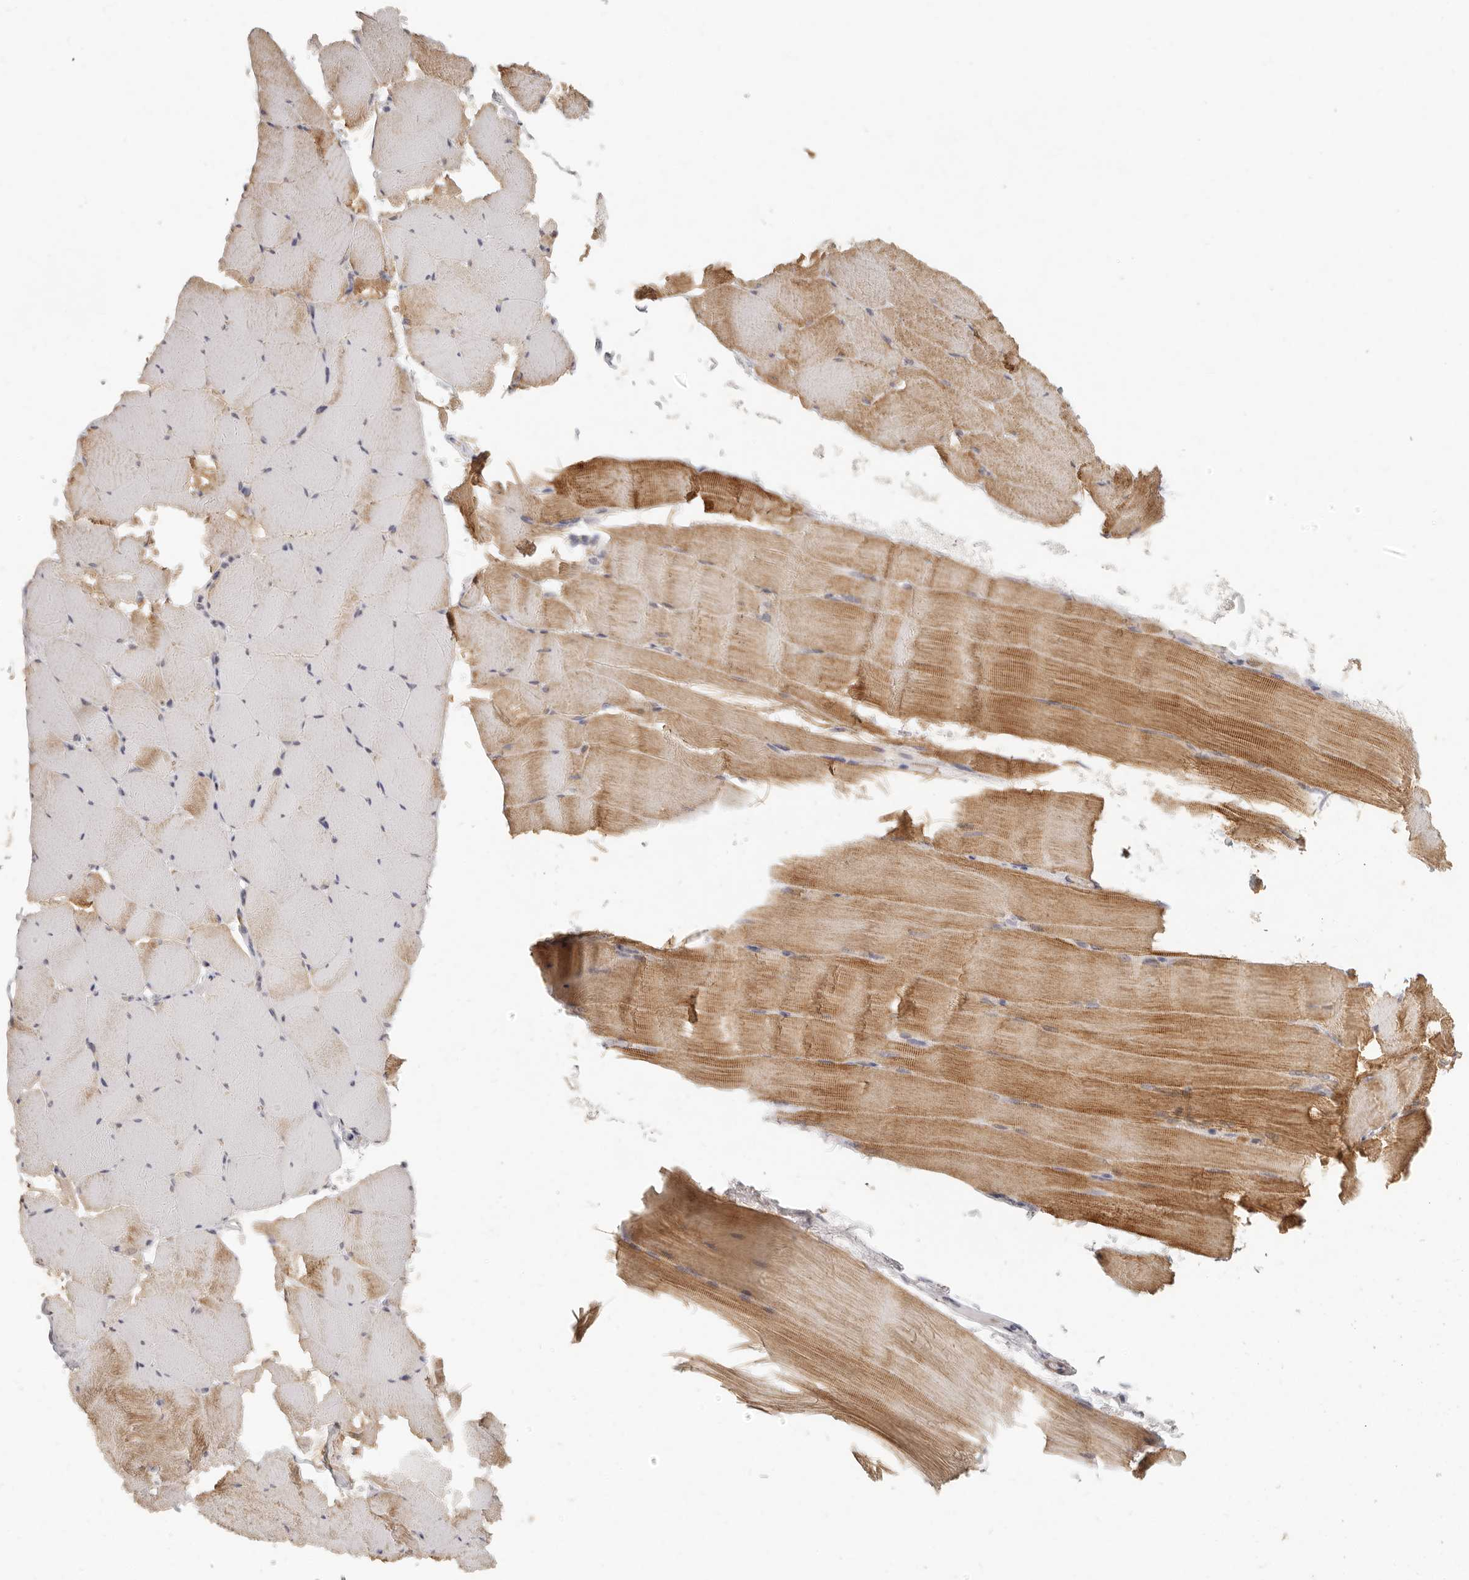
{"staining": {"intensity": "strong", "quantity": ">75%", "location": "cytoplasmic/membranous"}, "tissue": "skeletal muscle", "cell_type": "Myocytes", "image_type": "normal", "snomed": [{"axis": "morphology", "description": "Normal tissue, NOS"}, {"axis": "topography", "description": "Skeletal muscle"}], "caption": "Brown immunohistochemical staining in benign human skeletal muscle reveals strong cytoplasmic/membranous staining in approximately >75% of myocytes. Ihc stains the protein of interest in brown and the nuclei are stained blue.", "gene": "NIBAN1", "patient": {"sex": "male", "age": 62}}